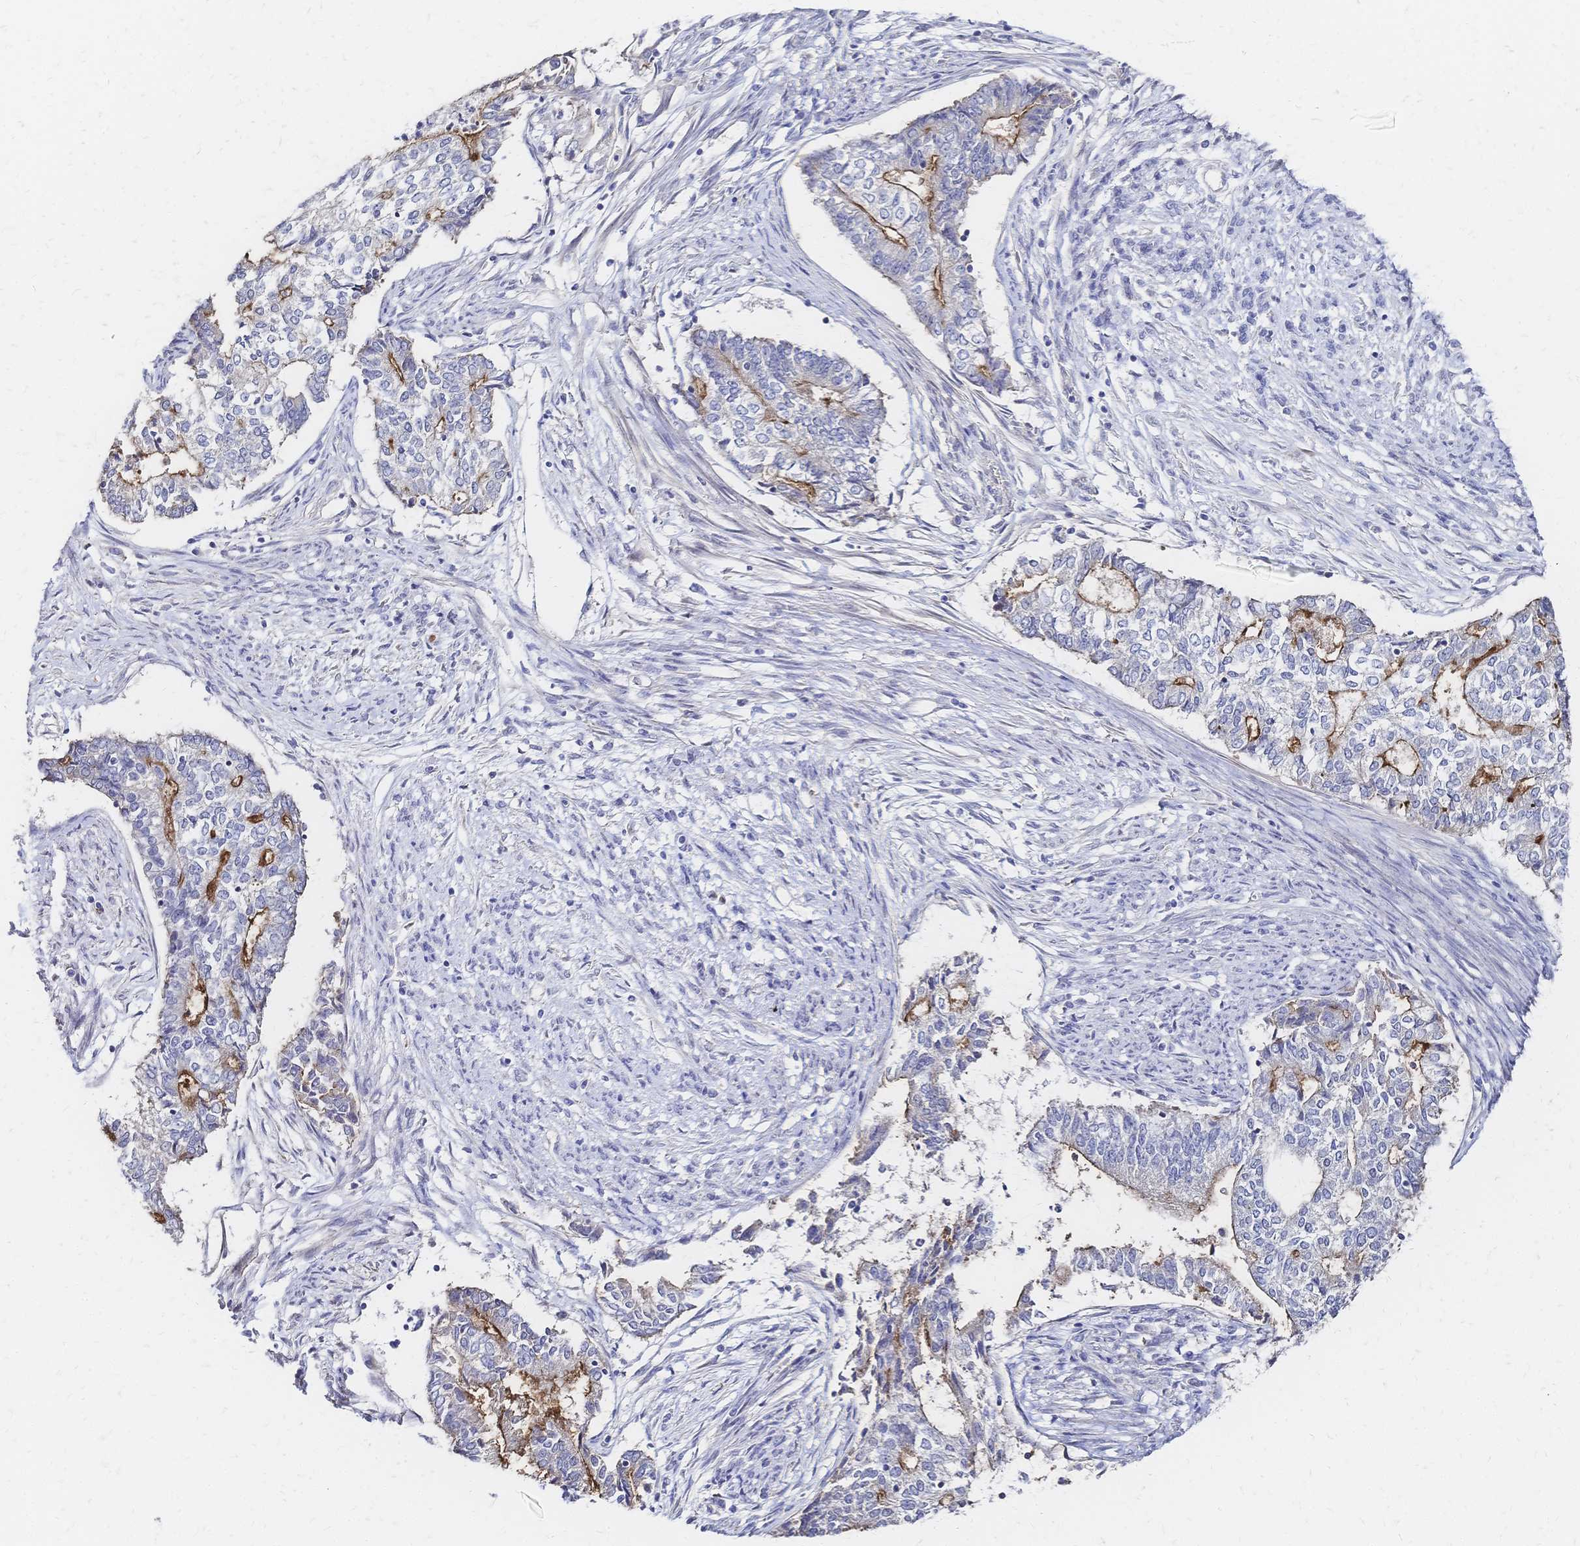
{"staining": {"intensity": "moderate", "quantity": "<25%", "location": "cytoplasmic/membranous"}, "tissue": "endometrial cancer", "cell_type": "Tumor cells", "image_type": "cancer", "snomed": [{"axis": "morphology", "description": "Adenocarcinoma, NOS"}, {"axis": "topography", "description": "Endometrium"}], "caption": "Protein expression analysis of endometrial adenocarcinoma demonstrates moderate cytoplasmic/membranous staining in about <25% of tumor cells.", "gene": "SLC5A1", "patient": {"sex": "female", "age": 65}}